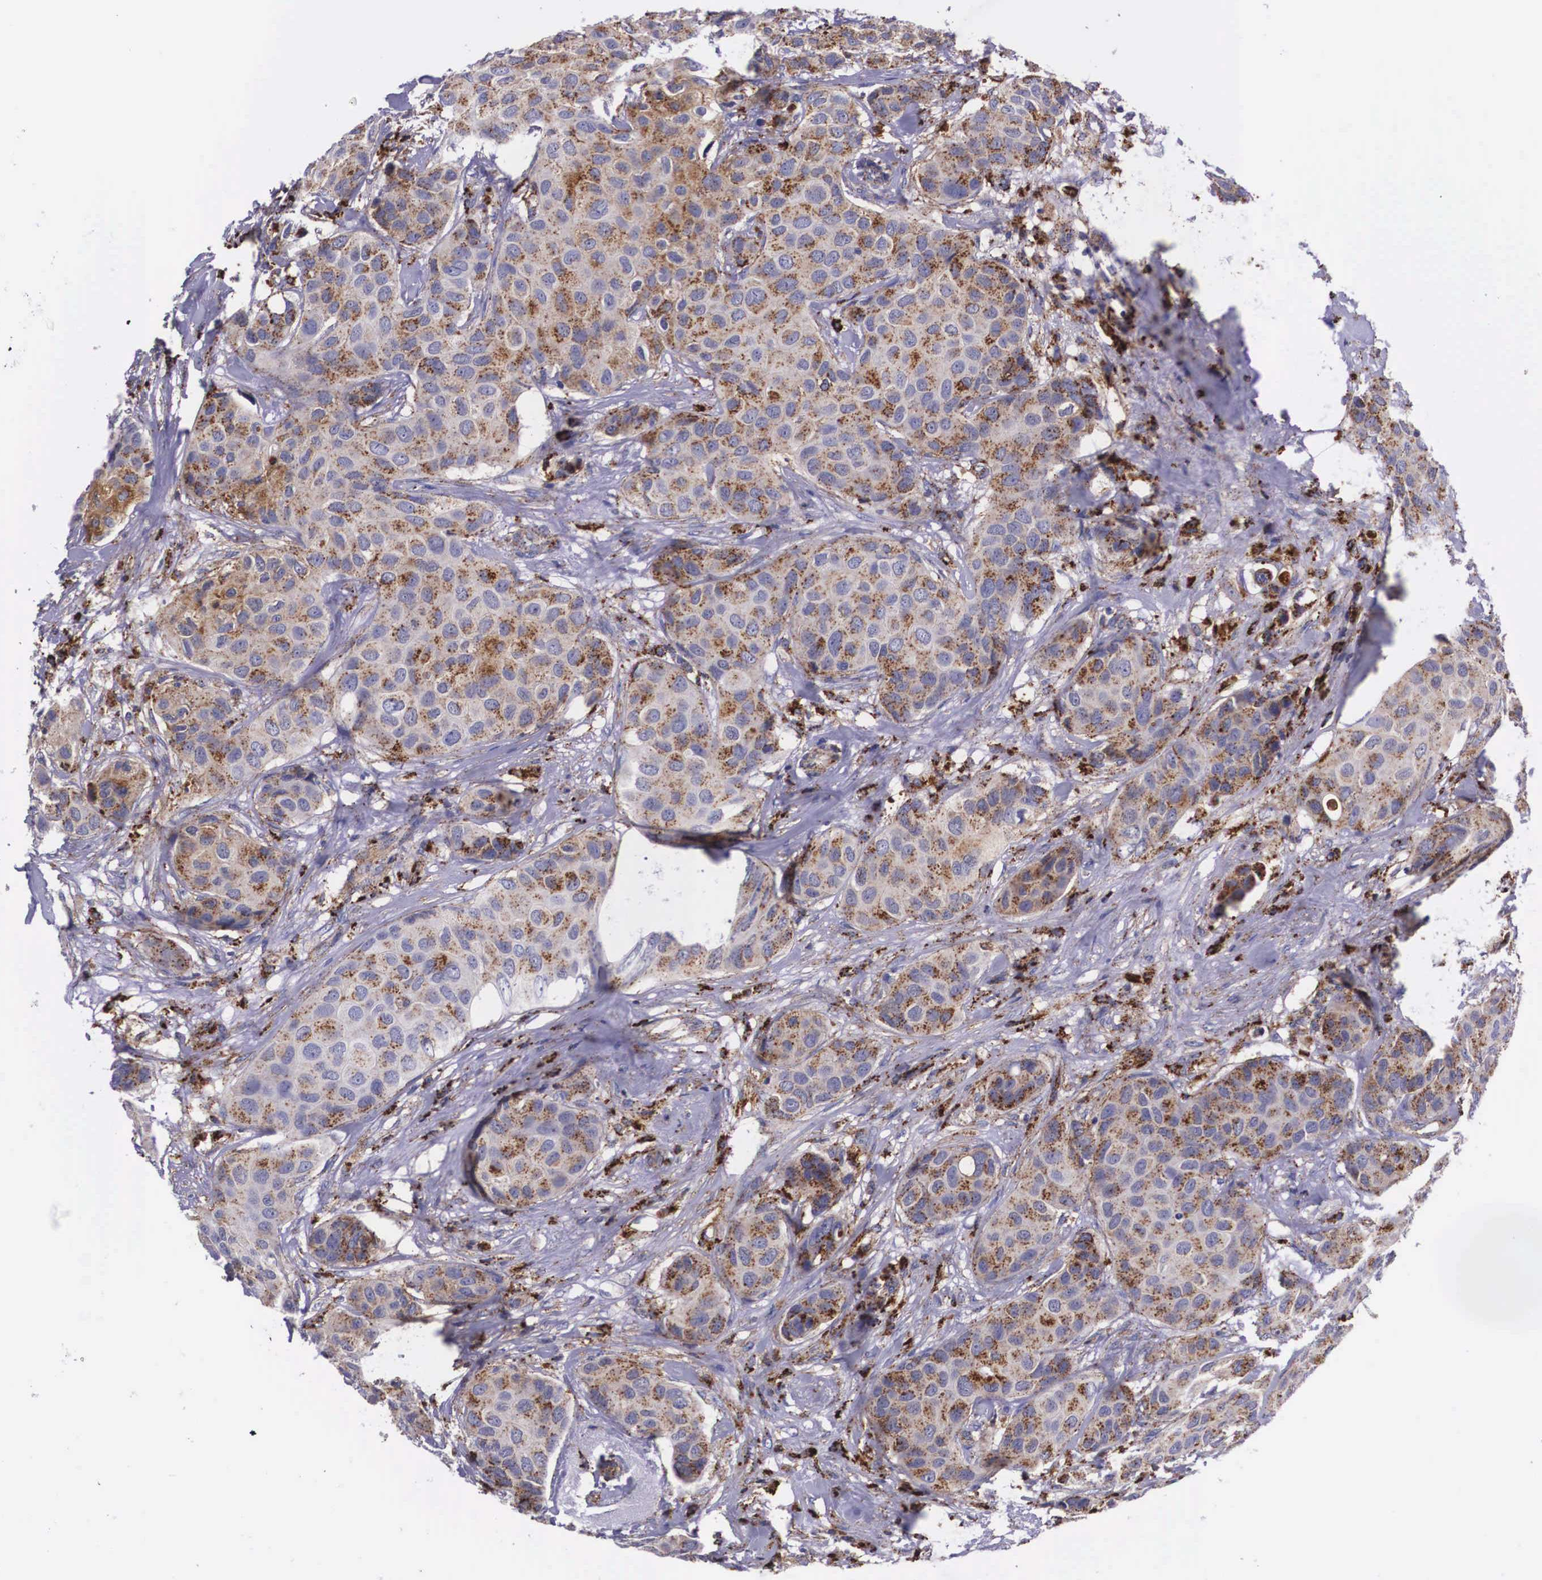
{"staining": {"intensity": "moderate", "quantity": ">75%", "location": "cytoplasmic/membranous"}, "tissue": "breast cancer", "cell_type": "Tumor cells", "image_type": "cancer", "snomed": [{"axis": "morphology", "description": "Duct carcinoma"}, {"axis": "topography", "description": "Breast"}], "caption": "Brown immunohistochemical staining in breast cancer (infiltrating ductal carcinoma) shows moderate cytoplasmic/membranous positivity in approximately >75% of tumor cells.", "gene": "NAGA", "patient": {"sex": "female", "age": 68}}